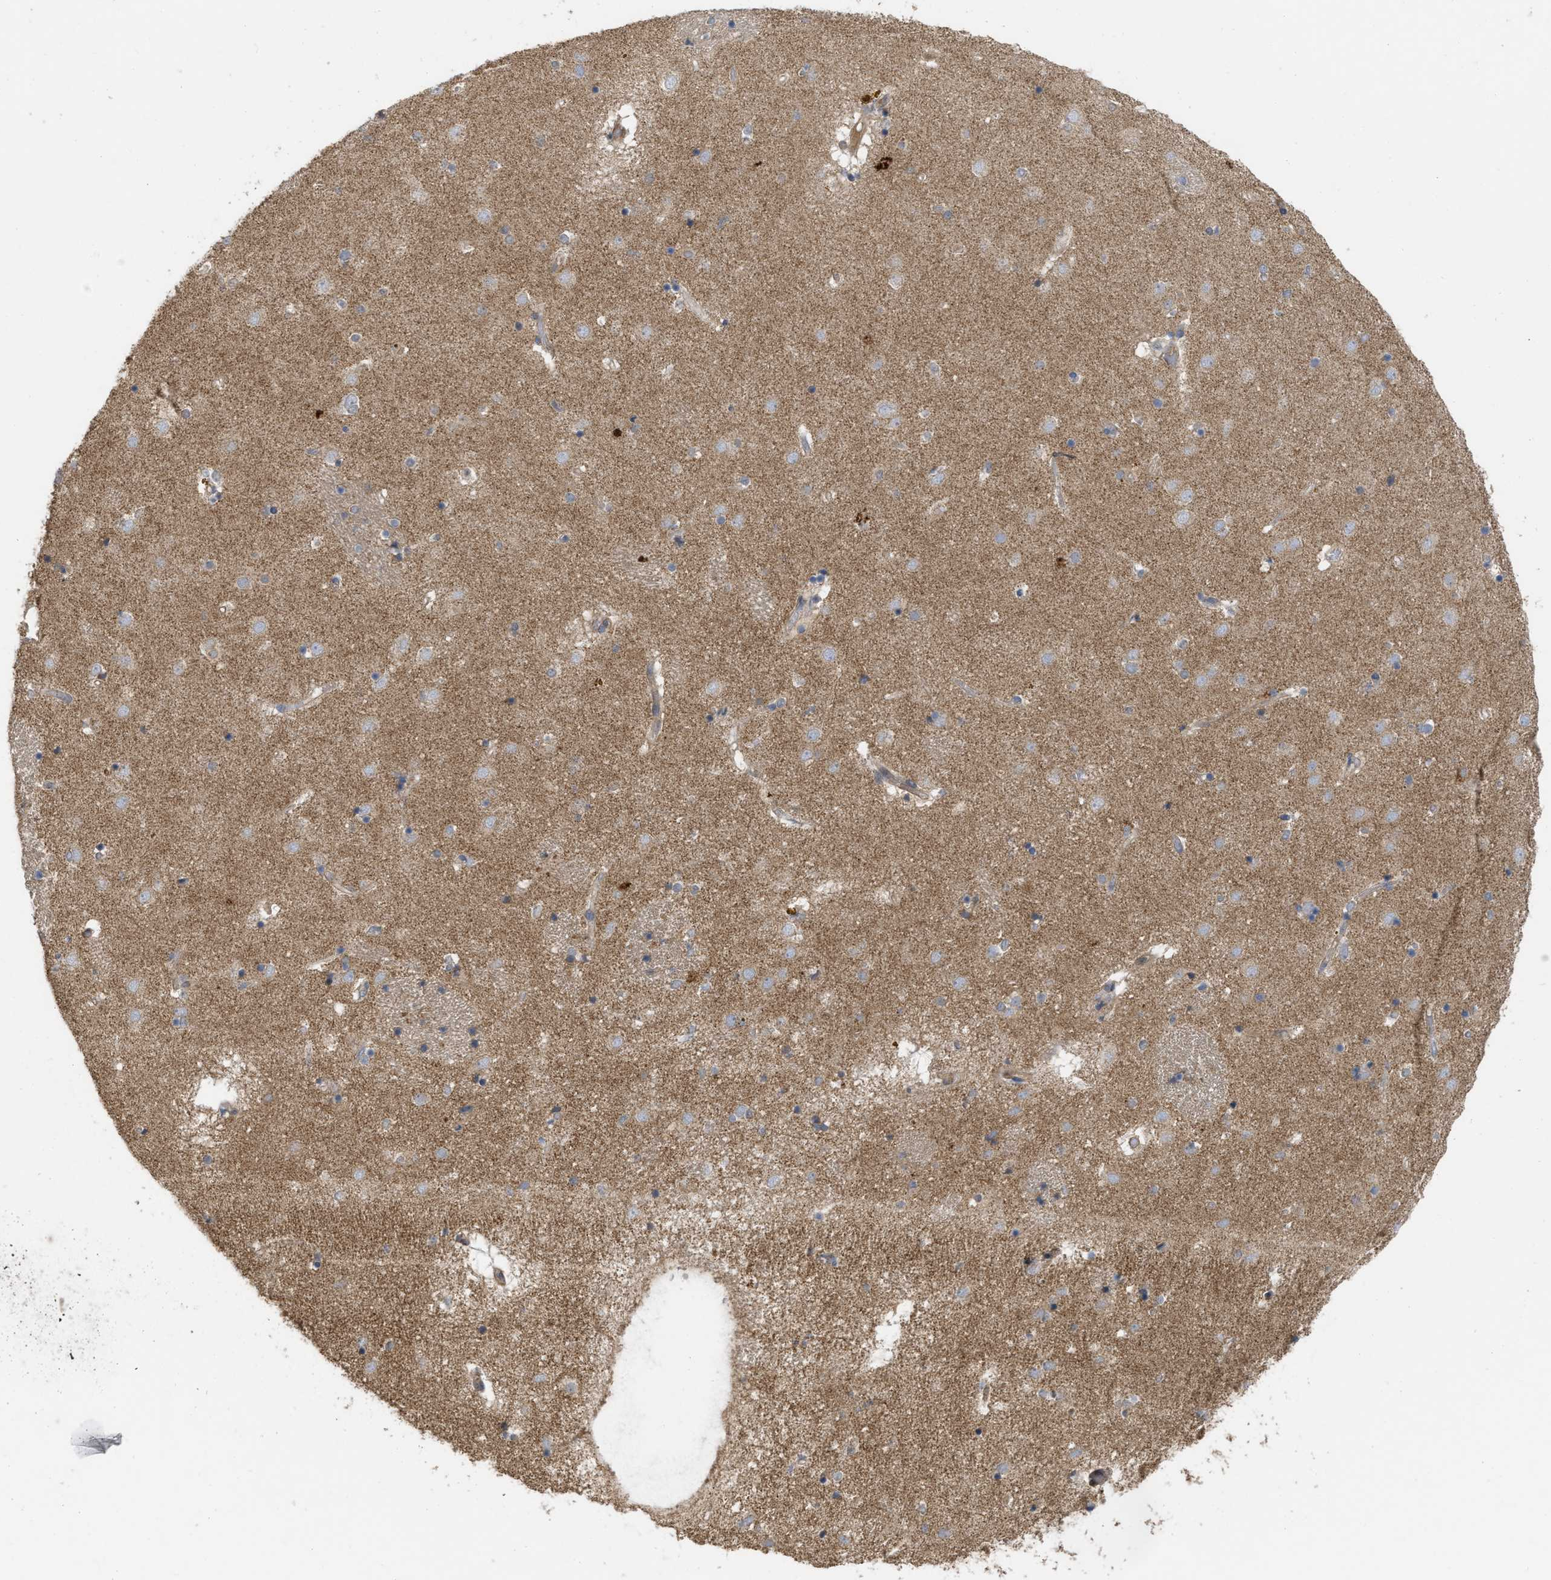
{"staining": {"intensity": "negative", "quantity": "none", "location": "none"}, "tissue": "caudate", "cell_type": "Glial cells", "image_type": "normal", "snomed": [{"axis": "morphology", "description": "Normal tissue, NOS"}, {"axis": "topography", "description": "Lateral ventricle wall"}], "caption": "A photomicrograph of caudate stained for a protein exhibits no brown staining in glial cells.", "gene": "NAPEPLD", "patient": {"sex": "male", "age": 70}}